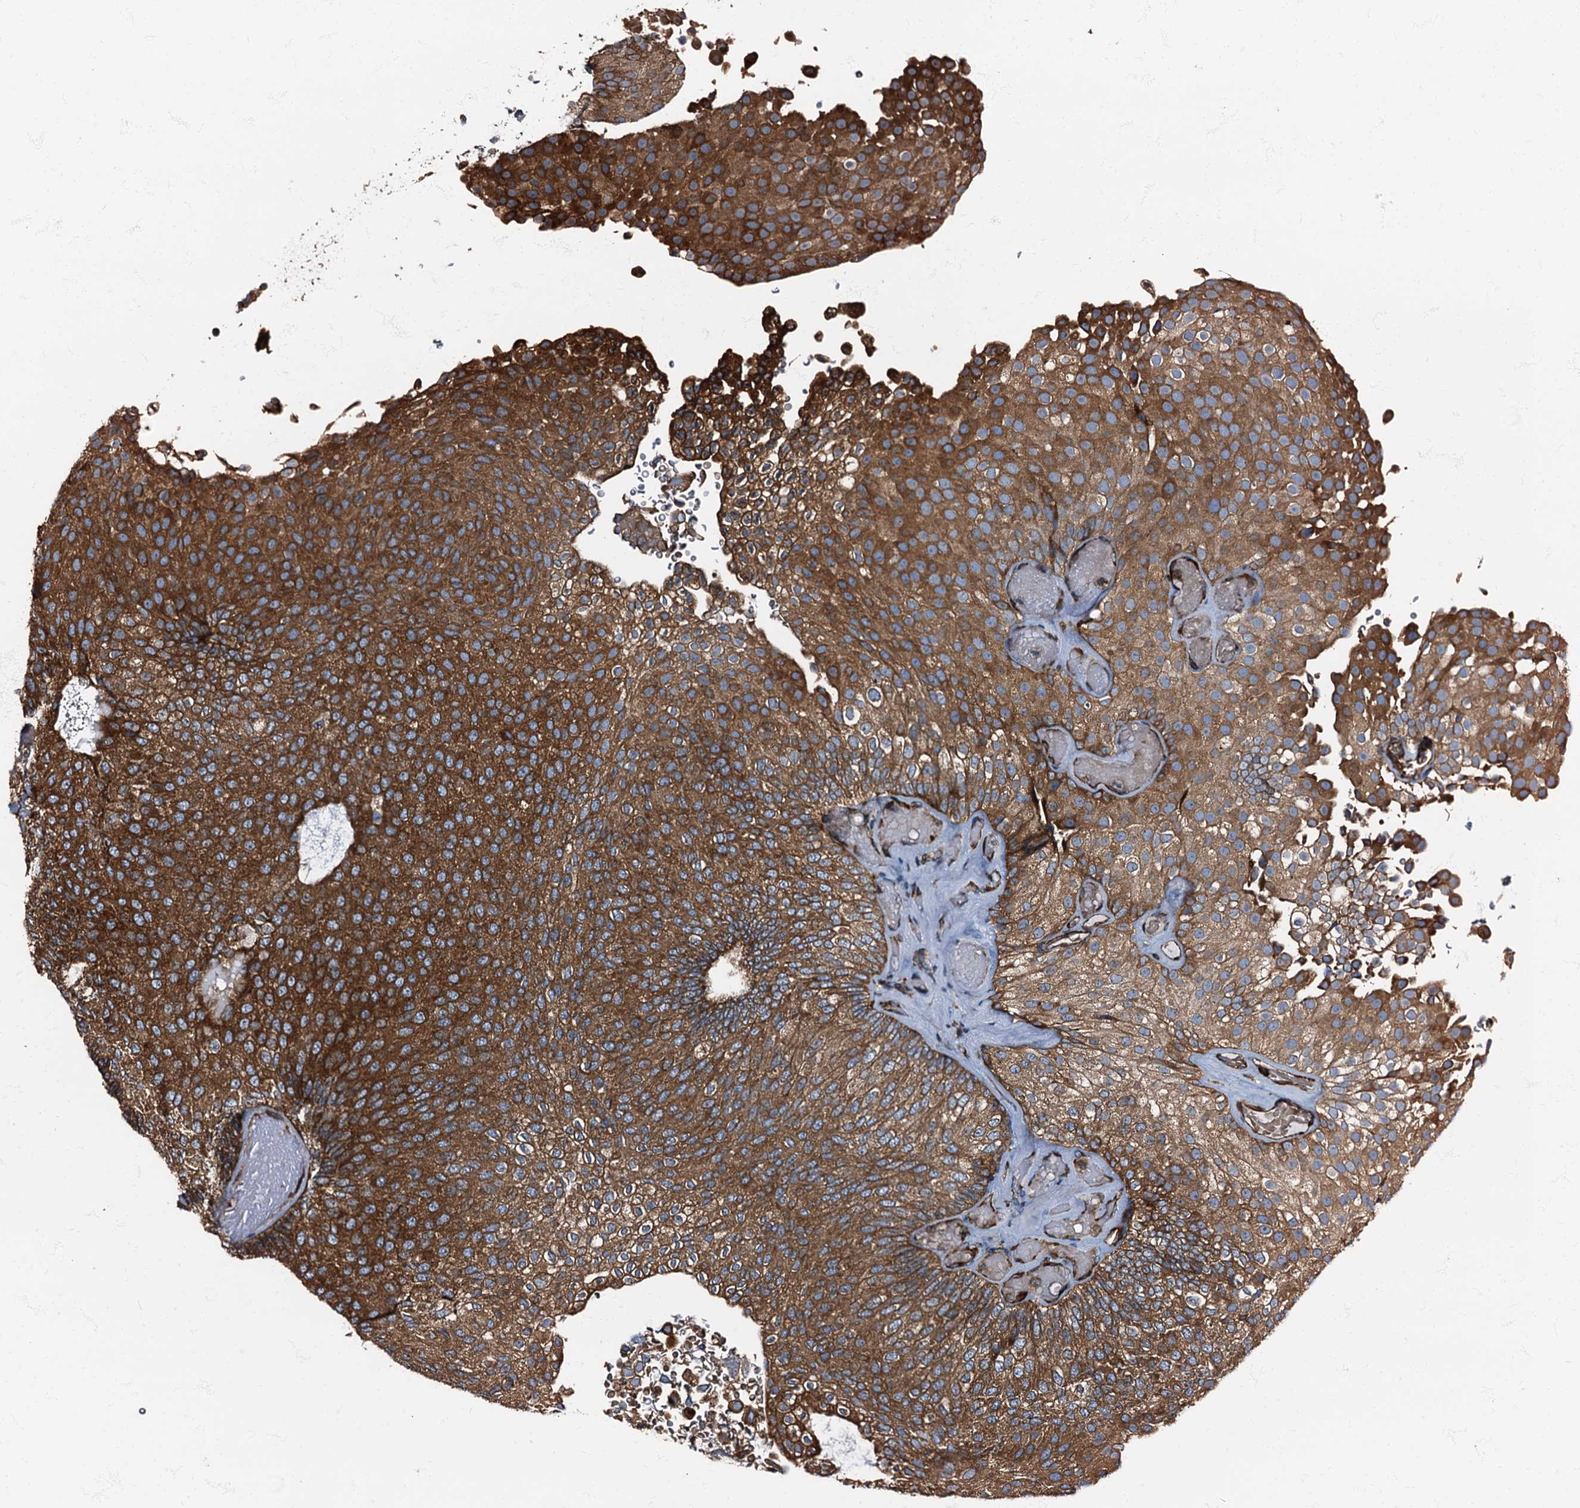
{"staining": {"intensity": "strong", "quantity": ">75%", "location": "cytoplasmic/membranous"}, "tissue": "urothelial cancer", "cell_type": "Tumor cells", "image_type": "cancer", "snomed": [{"axis": "morphology", "description": "Urothelial carcinoma, Low grade"}, {"axis": "topography", "description": "Urinary bladder"}], "caption": "DAB immunohistochemical staining of human urothelial cancer displays strong cytoplasmic/membranous protein staining in approximately >75% of tumor cells.", "gene": "ATP2C1", "patient": {"sex": "male", "age": 78}}